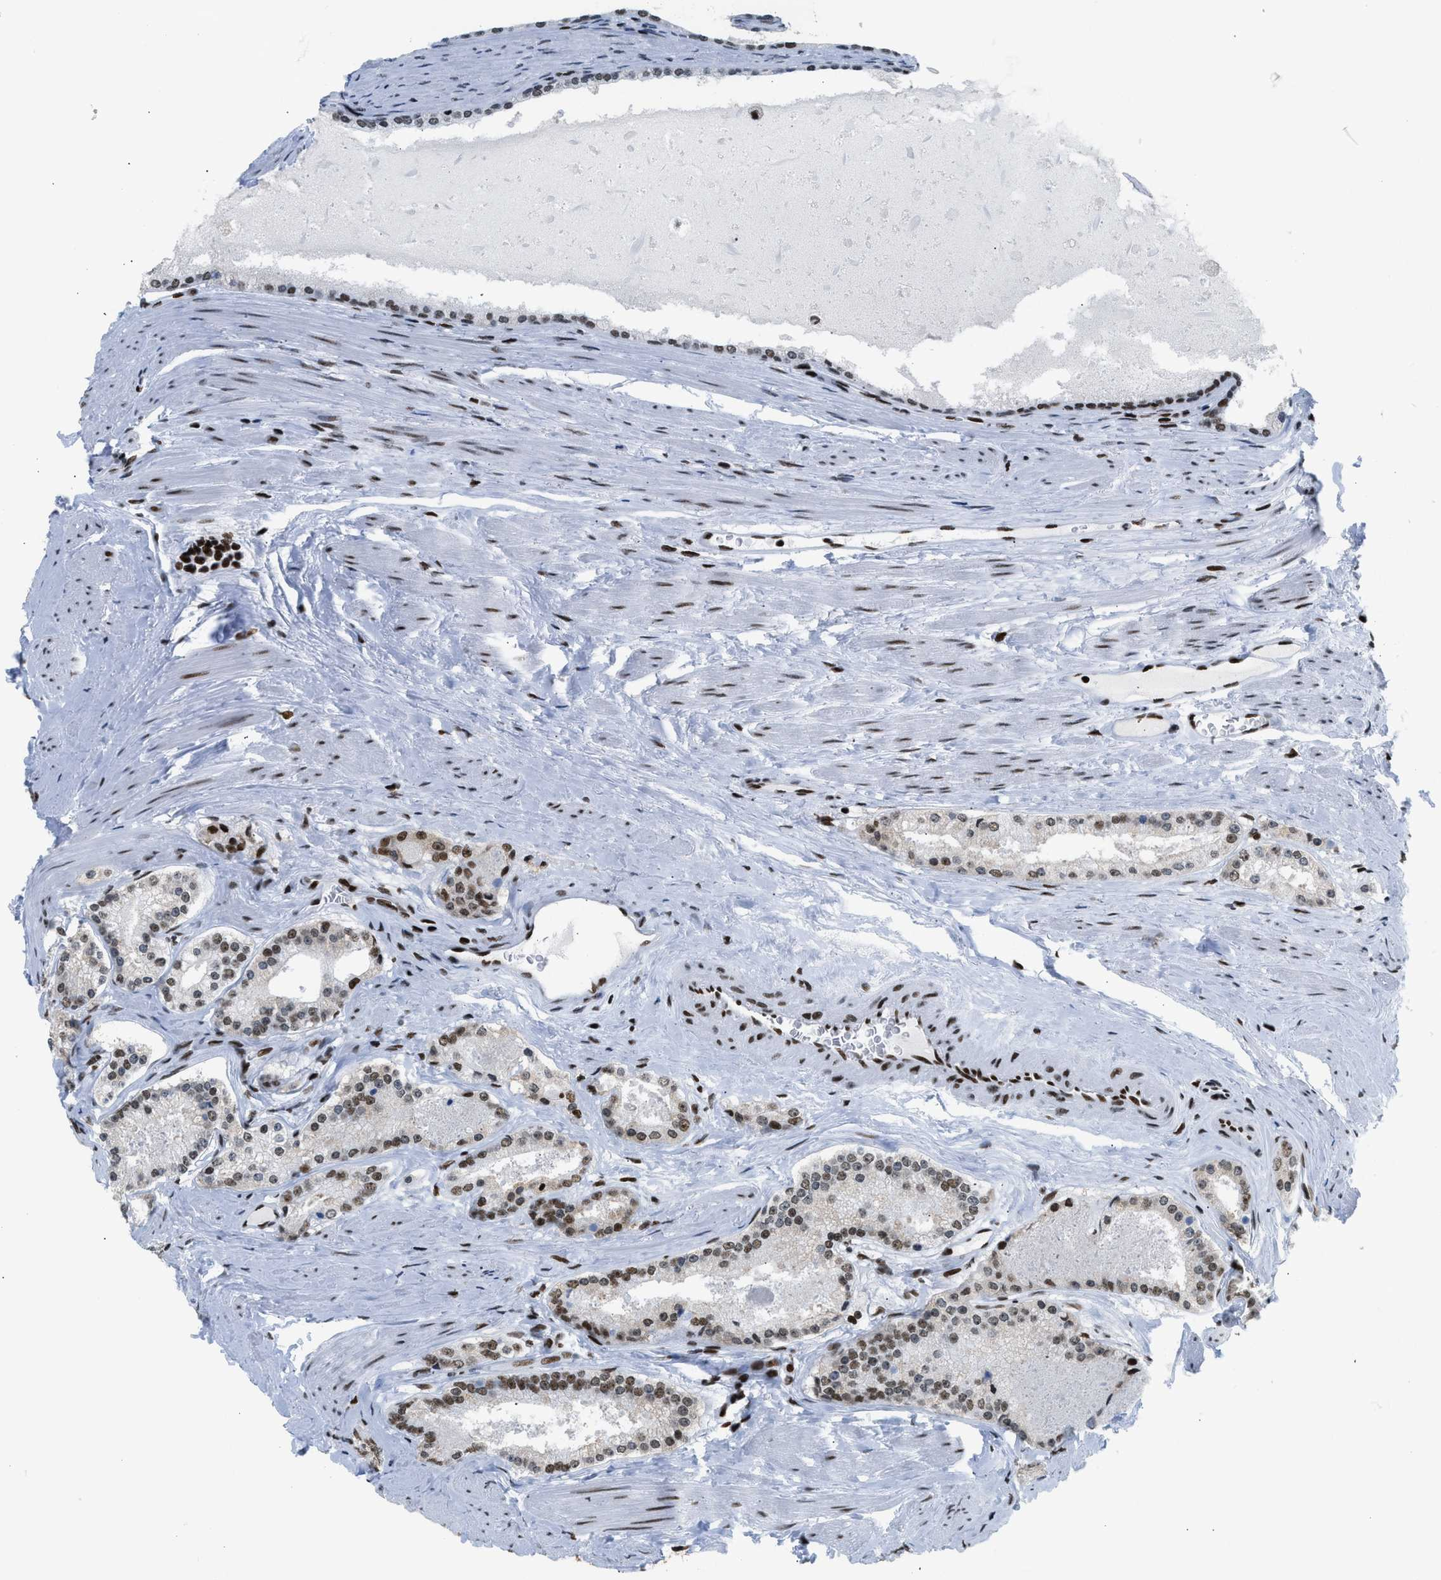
{"staining": {"intensity": "moderate", "quantity": ">75%", "location": "nuclear"}, "tissue": "prostate cancer", "cell_type": "Tumor cells", "image_type": "cancer", "snomed": [{"axis": "morphology", "description": "Adenocarcinoma, Low grade"}, {"axis": "topography", "description": "Prostate"}], "caption": "Immunohistochemical staining of low-grade adenocarcinoma (prostate) exhibits medium levels of moderate nuclear protein expression in approximately >75% of tumor cells.", "gene": "PIF1", "patient": {"sex": "male", "age": 70}}